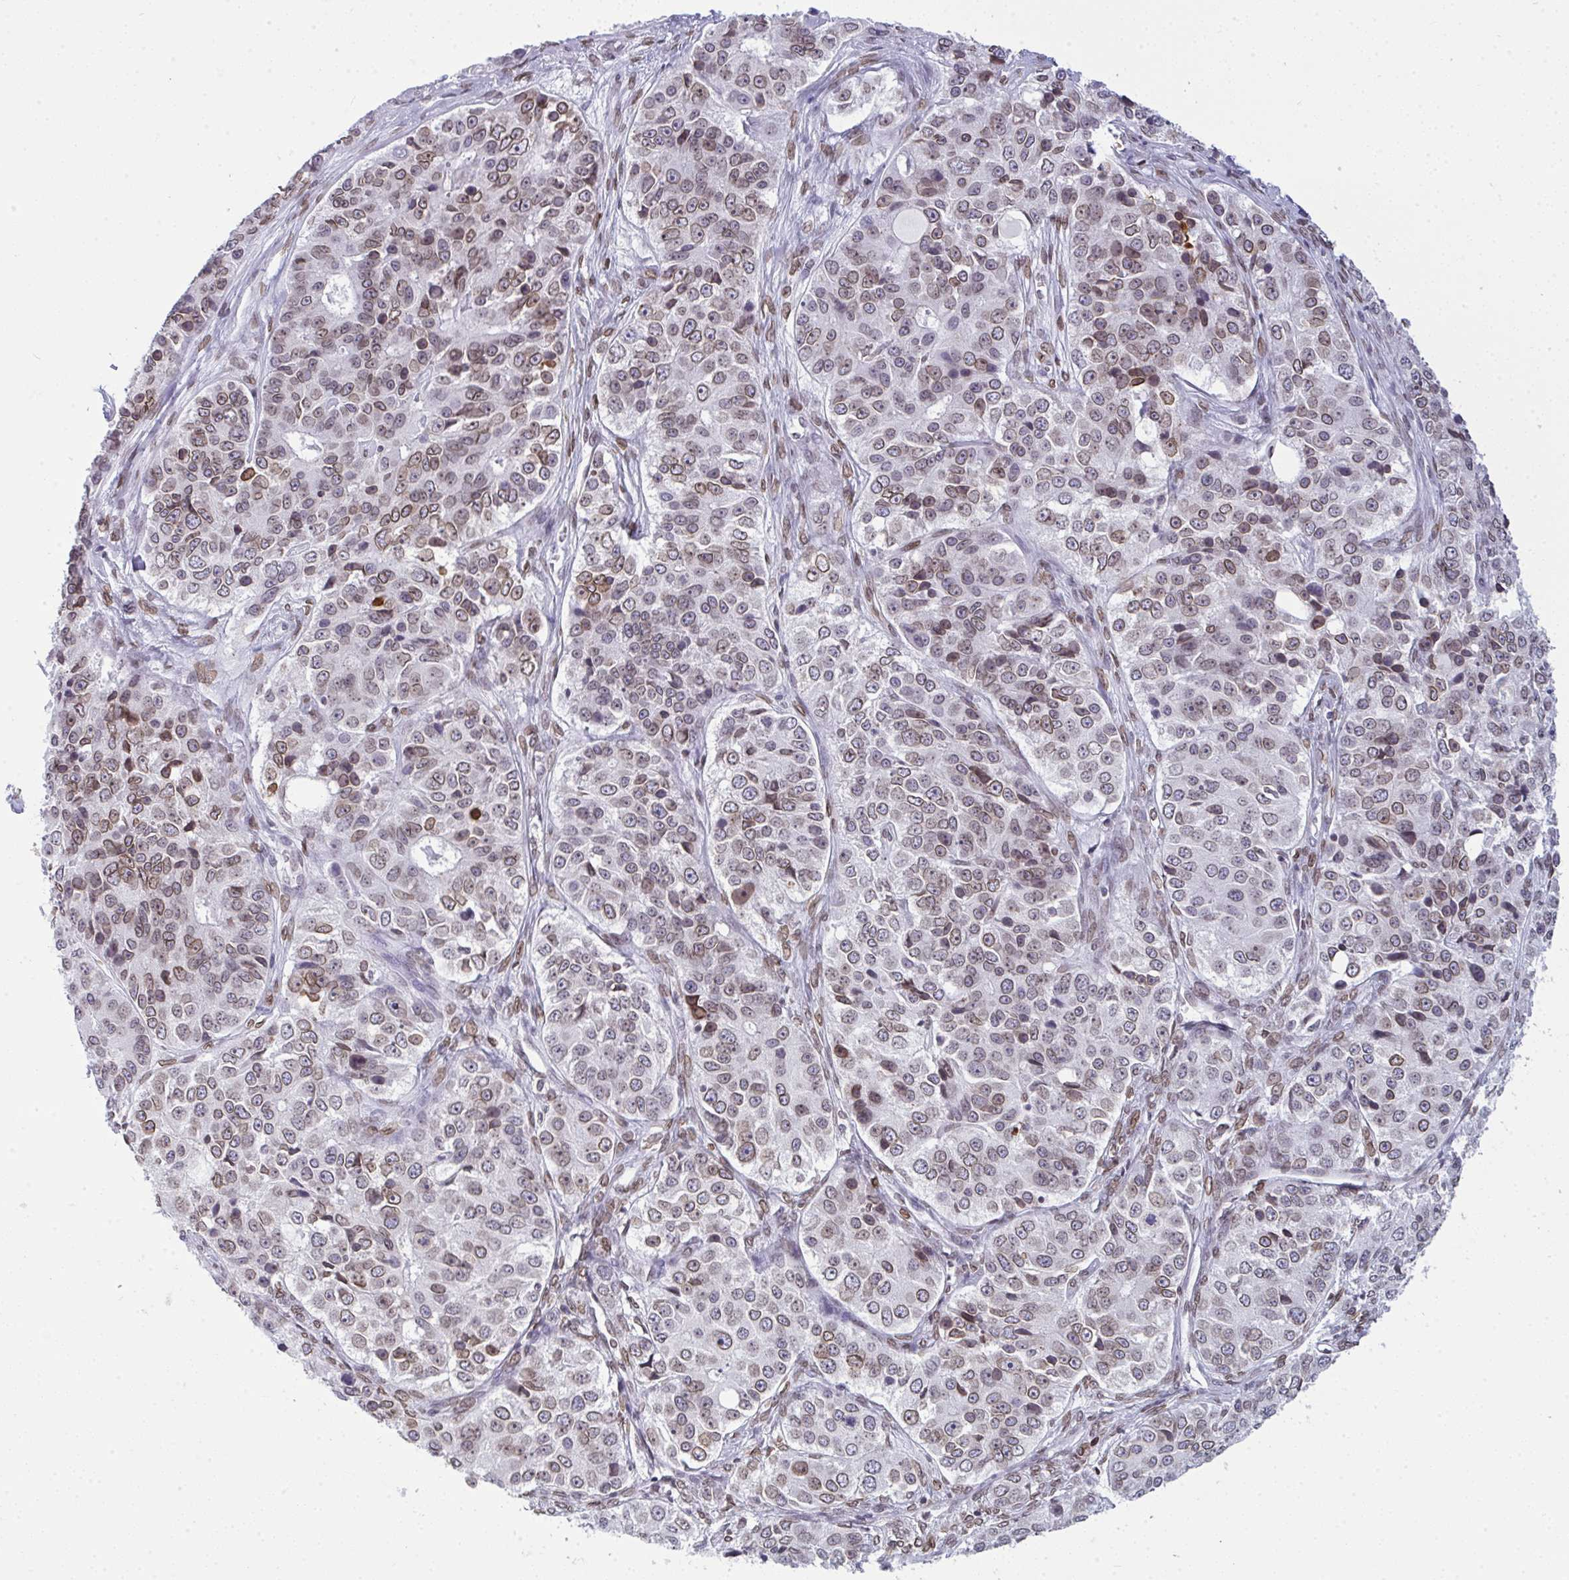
{"staining": {"intensity": "moderate", "quantity": "25%-75%", "location": "cytoplasmic/membranous,nuclear"}, "tissue": "ovarian cancer", "cell_type": "Tumor cells", "image_type": "cancer", "snomed": [{"axis": "morphology", "description": "Carcinoma, endometroid"}, {"axis": "topography", "description": "Ovary"}], "caption": "Immunohistochemical staining of ovarian cancer shows medium levels of moderate cytoplasmic/membranous and nuclear staining in approximately 25%-75% of tumor cells.", "gene": "LMNB2", "patient": {"sex": "female", "age": 51}}